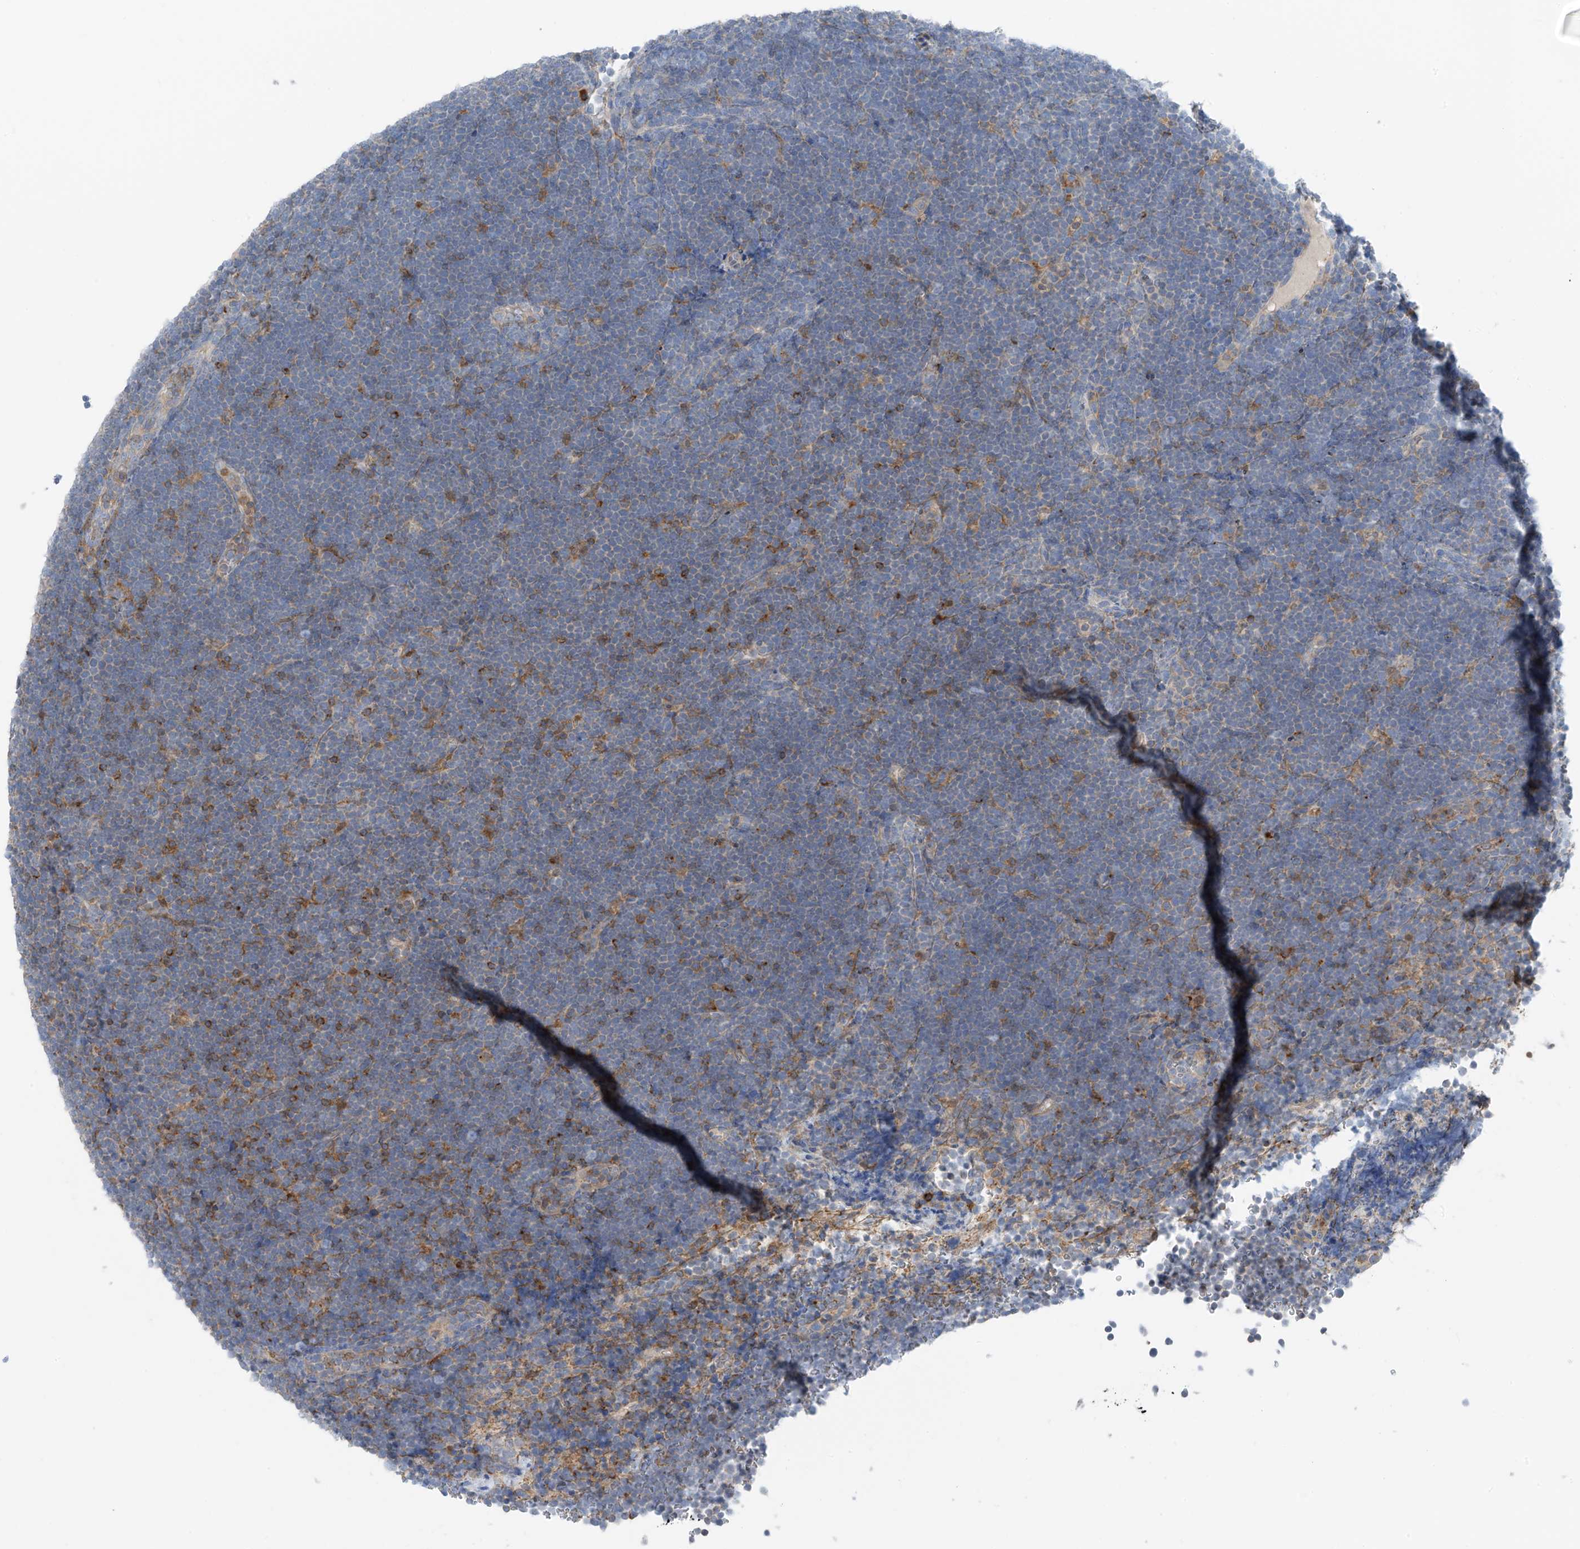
{"staining": {"intensity": "moderate", "quantity": "<25%", "location": "cytoplasmic/membranous"}, "tissue": "lymphoma", "cell_type": "Tumor cells", "image_type": "cancer", "snomed": [{"axis": "morphology", "description": "Malignant lymphoma, non-Hodgkin's type, High grade"}, {"axis": "topography", "description": "Lymph node"}], "caption": "Immunohistochemical staining of malignant lymphoma, non-Hodgkin's type (high-grade) demonstrates moderate cytoplasmic/membranous protein expression in about <25% of tumor cells.", "gene": "NALCN", "patient": {"sex": "male", "age": 13}}